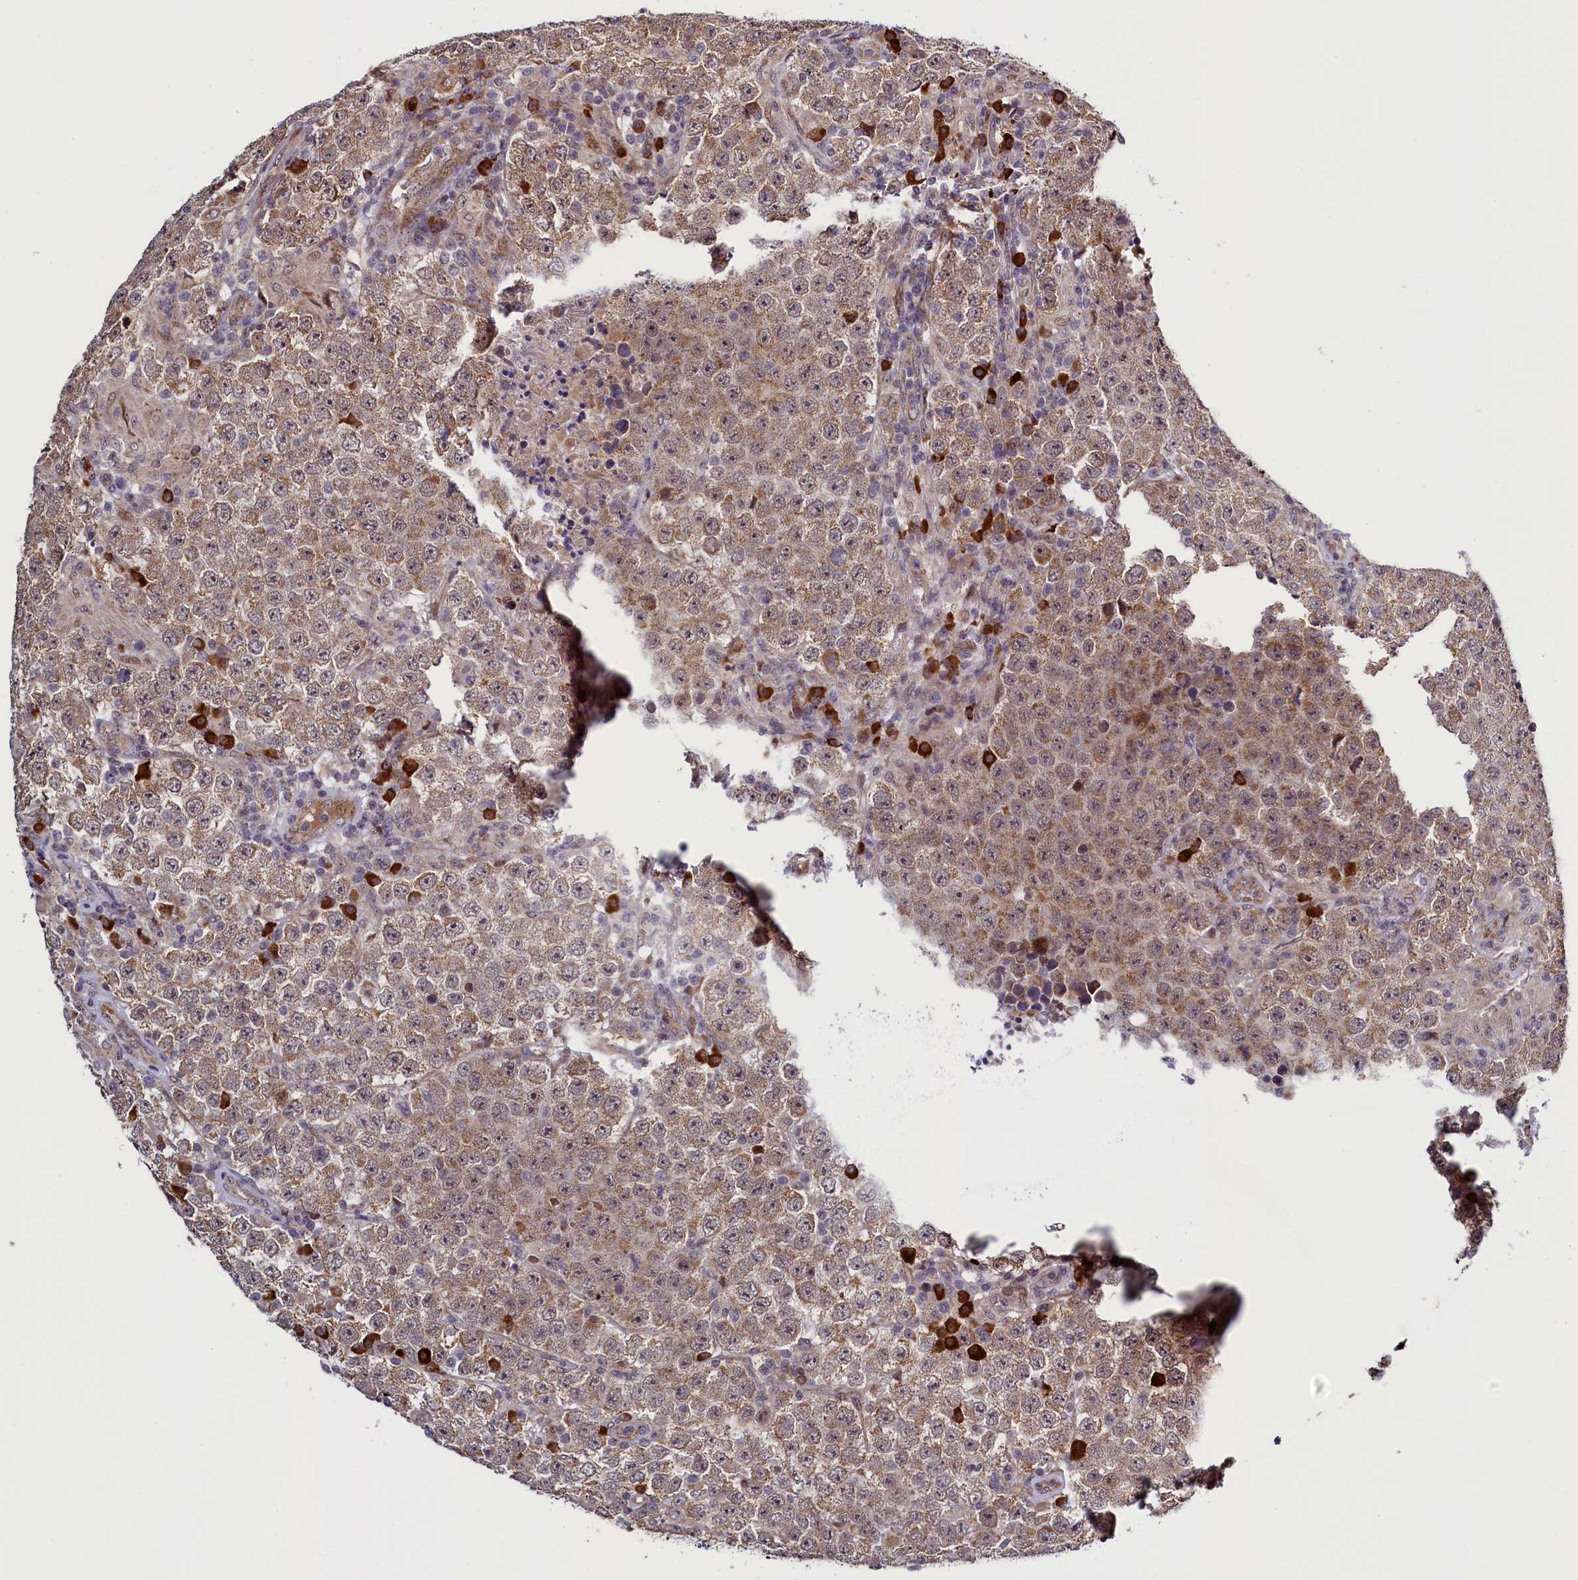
{"staining": {"intensity": "moderate", "quantity": ">75%", "location": "cytoplasmic/membranous"}, "tissue": "testis cancer", "cell_type": "Tumor cells", "image_type": "cancer", "snomed": [{"axis": "morphology", "description": "Normal tissue, NOS"}, {"axis": "morphology", "description": "Urothelial carcinoma, High grade"}, {"axis": "morphology", "description": "Seminoma, NOS"}, {"axis": "morphology", "description": "Carcinoma, Embryonal, NOS"}, {"axis": "topography", "description": "Urinary bladder"}, {"axis": "topography", "description": "Testis"}], "caption": "The immunohistochemical stain labels moderate cytoplasmic/membranous staining in tumor cells of testis cancer tissue. The staining was performed using DAB (3,3'-diaminobenzidine), with brown indicating positive protein expression. Nuclei are stained blue with hematoxylin.", "gene": "RBFA", "patient": {"sex": "male", "age": 41}}